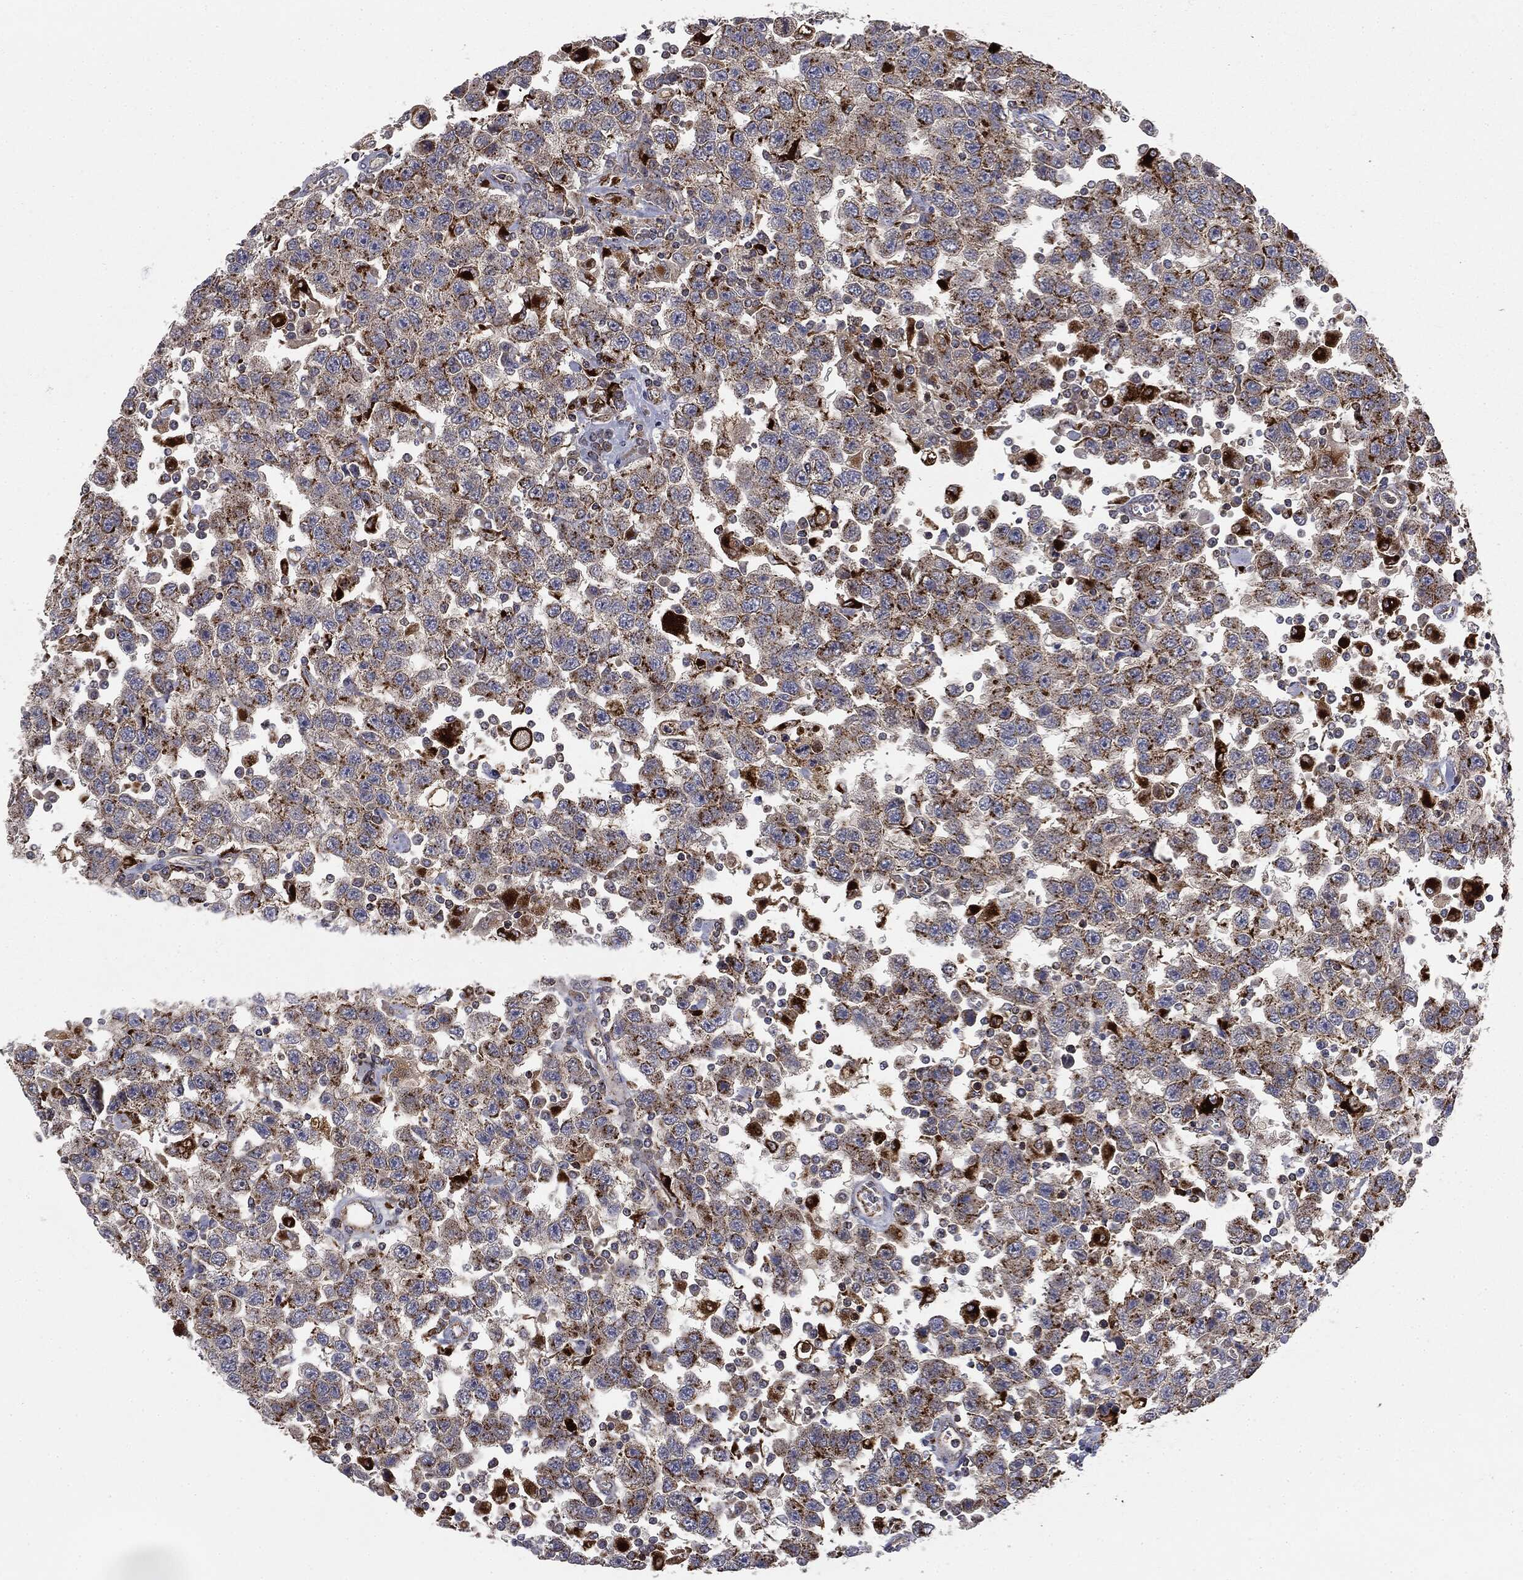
{"staining": {"intensity": "strong", "quantity": "25%-75%", "location": "cytoplasmic/membranous"}, "tissue": "testis cancer", "cell_type": "Tumor cells", "image_type": "cancer", "snomed": [{"axis": "morphology", "description": "Seminoma, NOS"}, {"axis": "topography", "description": "Testis"}], "caption": "A brown stain labels strong cytoplasmic/membranous staining of a protein in human seminoma (testis) tumor cells.", "gene": "CTSA", "patient": {"sex": "male", "age": 41}}